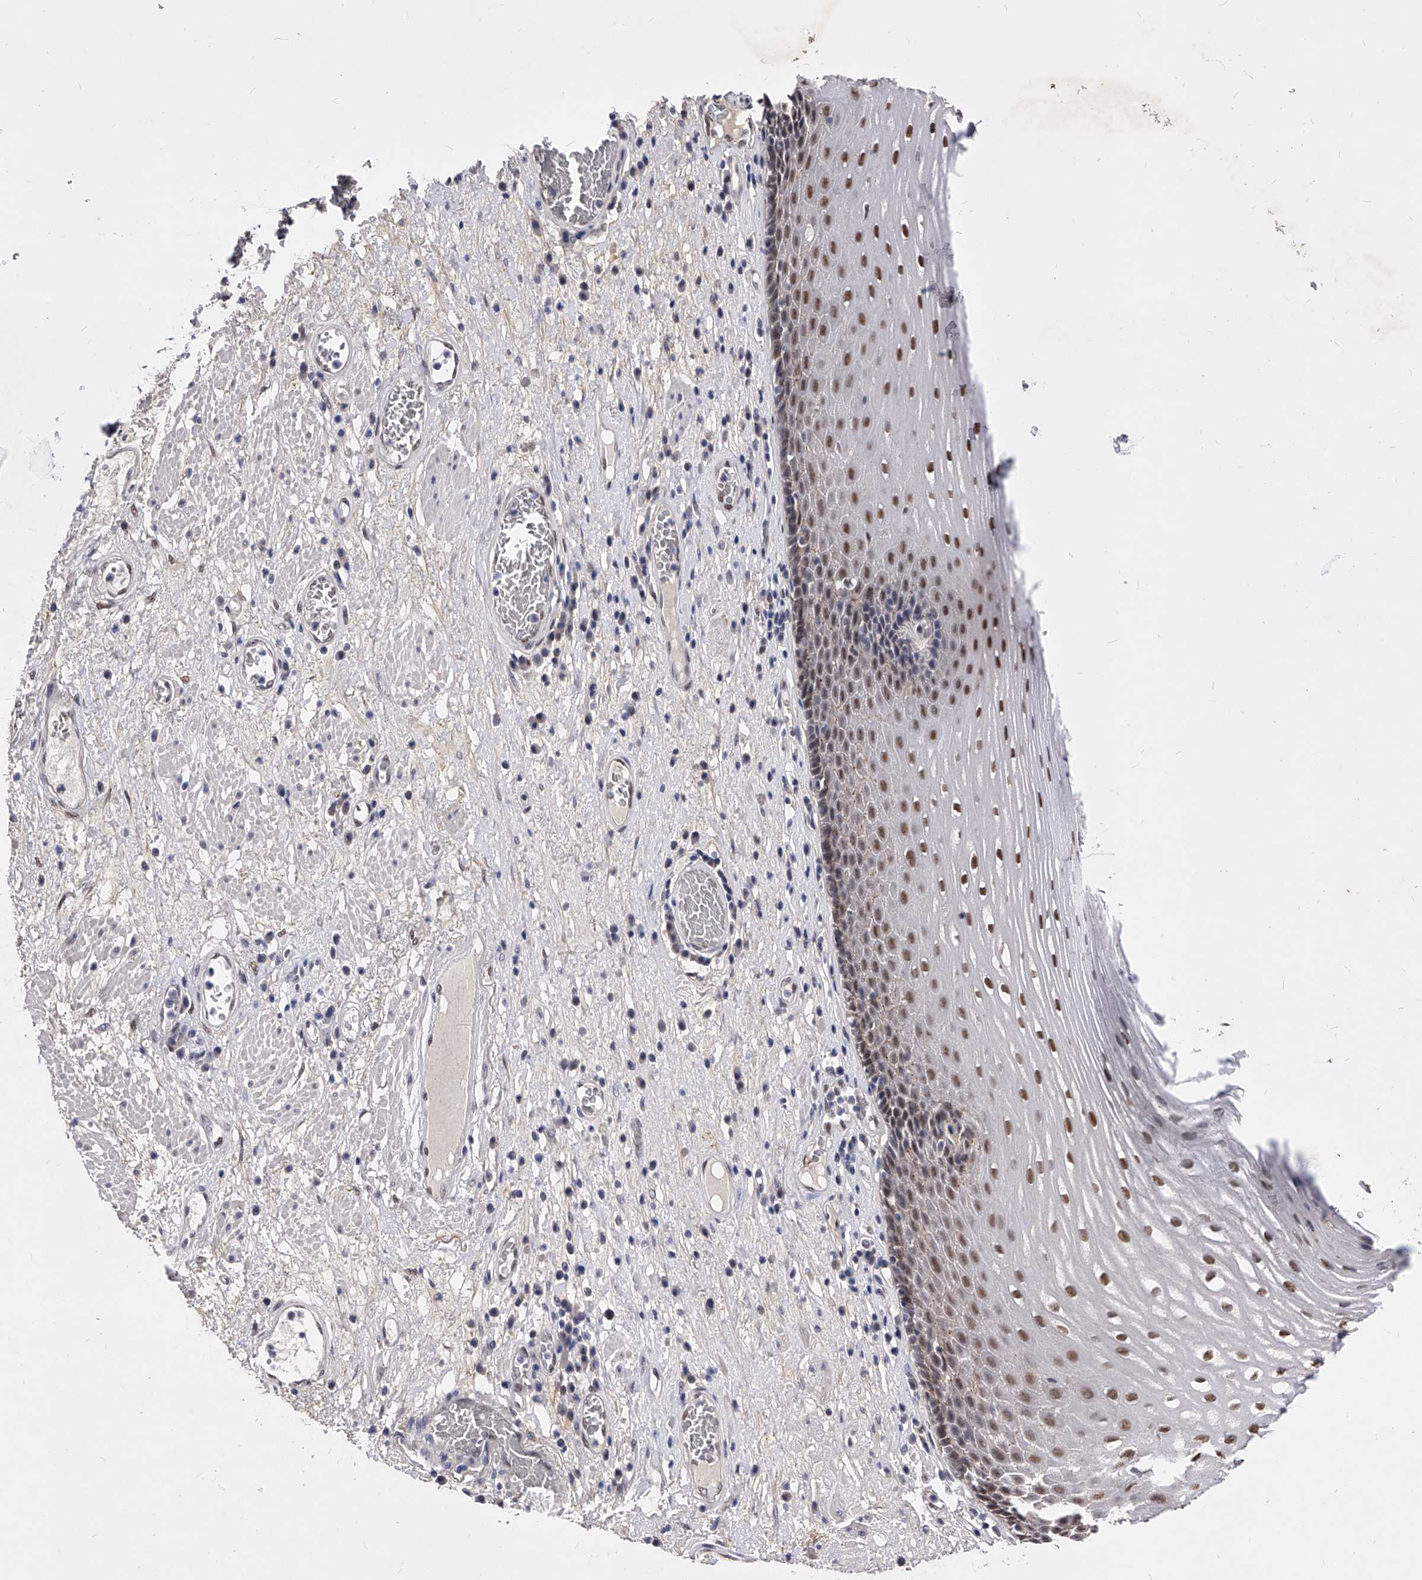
{"staining": {"intensity": "moderate", "quantity": ">75%", "location": "nuclear"}, "tissue": "esophagus", "cell_type": "Squamous epithelial cells", "image_type": "normal", "snomed": [{"axis": "morphology", "description": "Normal tissue, NOS"}, {"axis": "morphology", "description": "Adenocarcinoma, NOS"}, {"axis": "topography", "description": "Esophagus"}], "caption": "DAB (3,3'-diaminobenzidine) immunohistochemical staining of normal human esophagus exhibits moderate nuclear protein positivity in about >75% of squamous epithelial cells. Using DAB (brown) and hematoxylin (blue) stains, captured at high magnification using brightfield microscopy.", "gene": "ZNF529", "patient": {"sex": "male", "age": 62}}